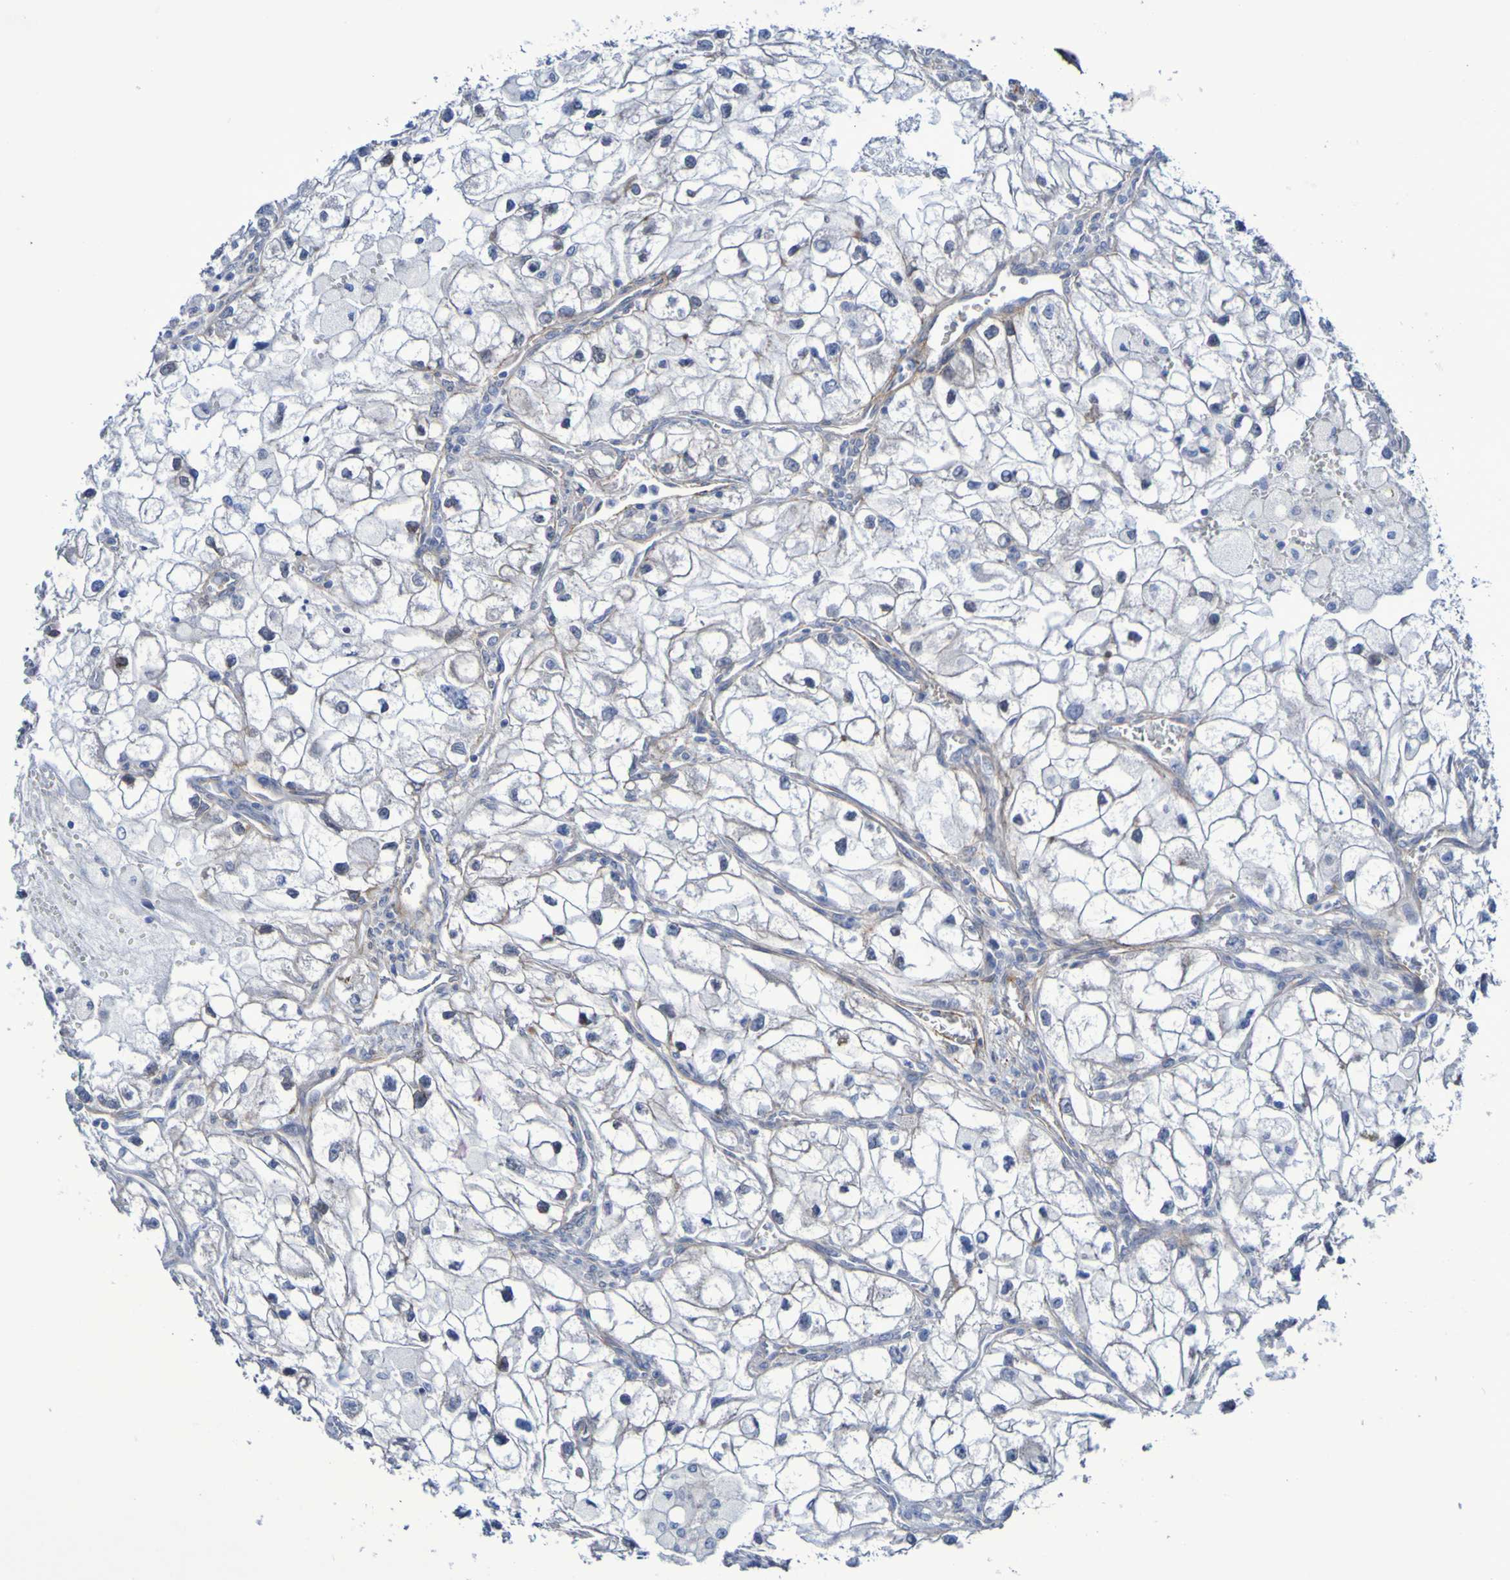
{"staining": {"intensity": "negative", "quantity": "none", "location": "none"}, "tissue": "renal cancer", "cell_type": "Tumor cells", "image_type": "cancer", "snomed": [{"axis": "morphology", "description": "Adenocarcinoma, NOS"}, {"axis": "topography", "description": "Kidney"}], "caption": "DAB (3,3'-diaminobenzidine) immunohistochemical staining of human adenocarcinoma (renal) demonstrates no significant positivity in tumor cells.", "gene": "LPP", "patient": {"sex": "female", "age": 70}}